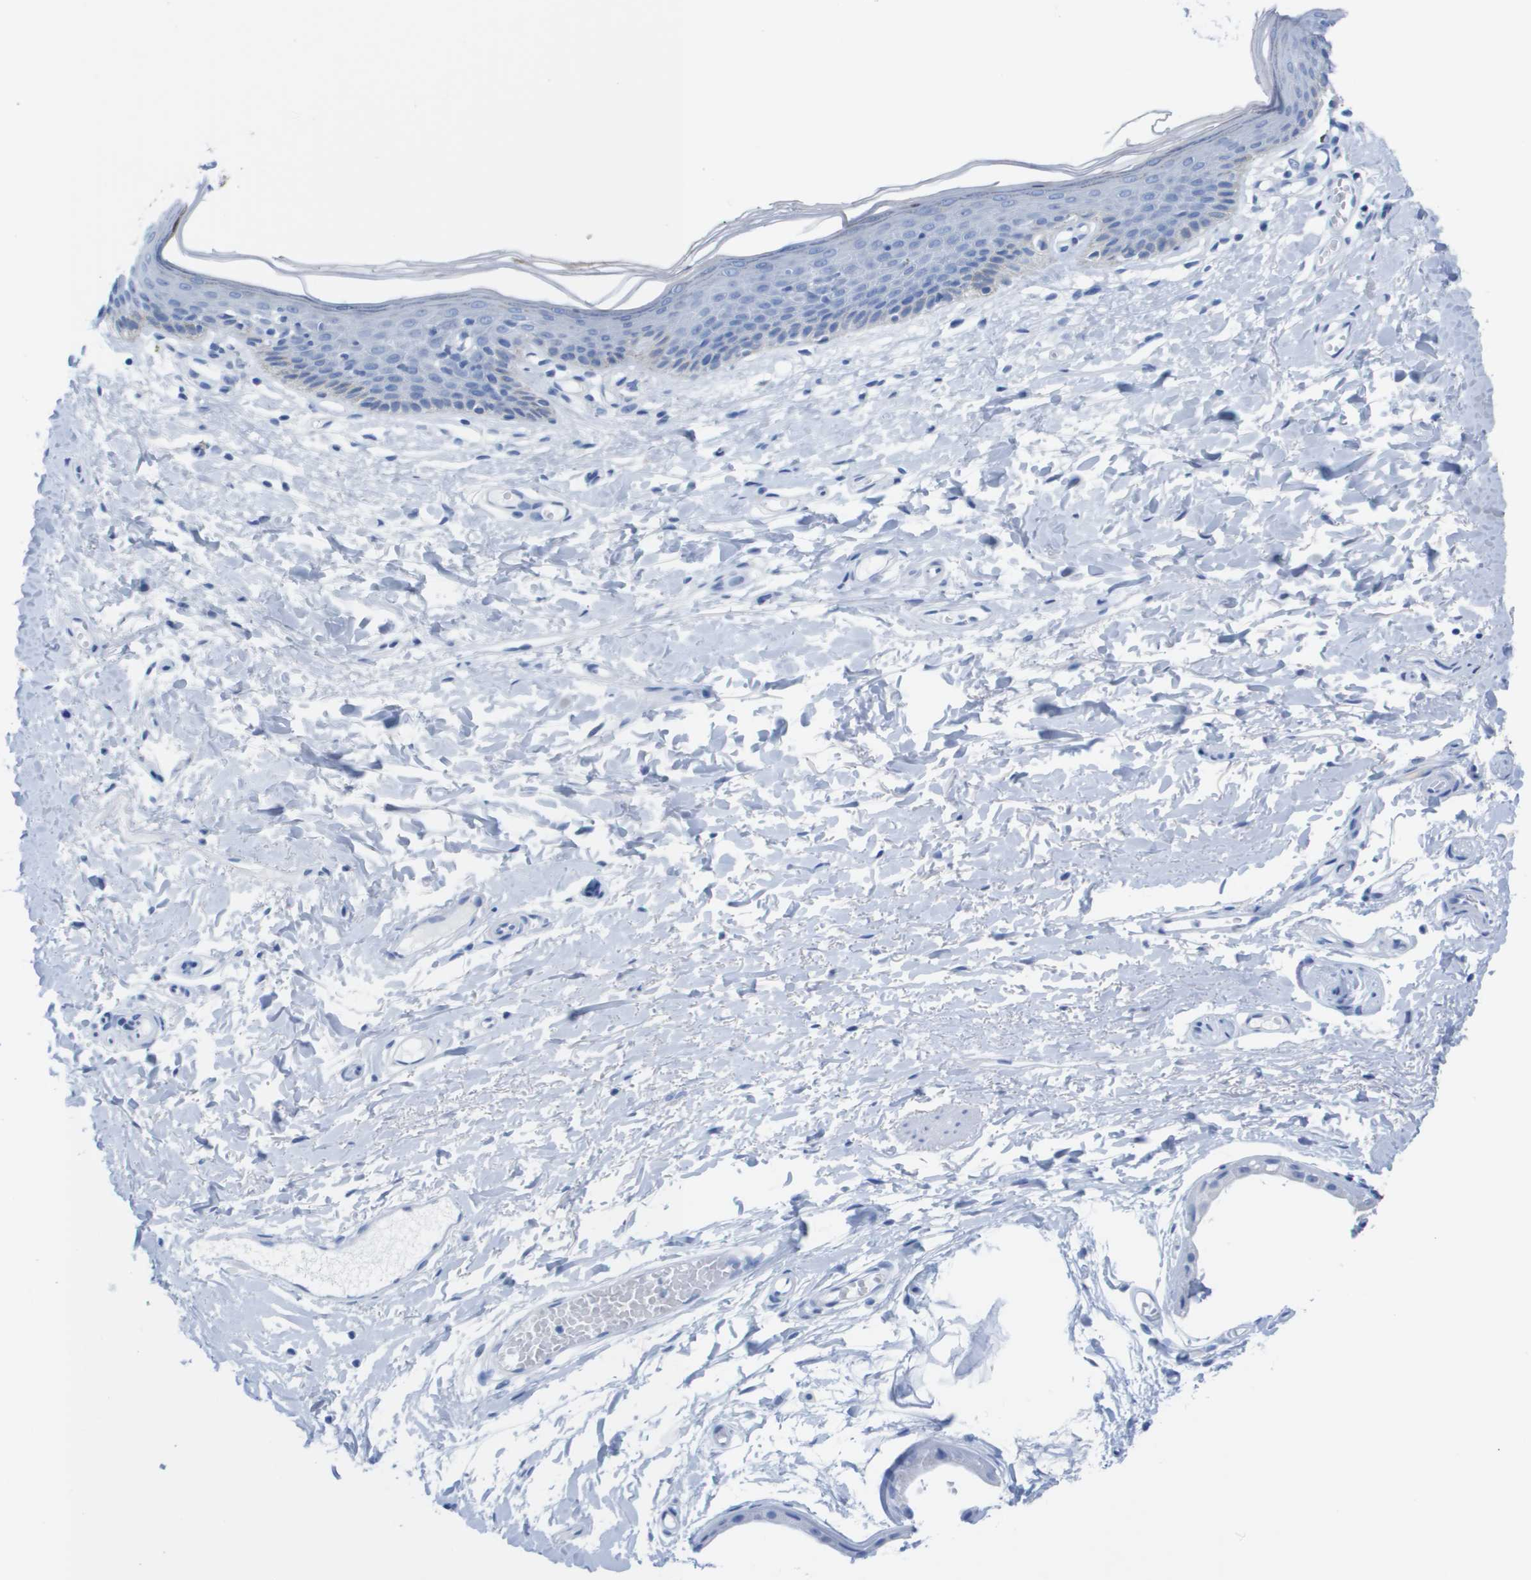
{"staining": {"intensity": "negative", "quantity": "none", "location": "none"}, "tissue": "skin", "cell_type": "Epidermal cells", "image_type": "normal", "snomed": [{"axis": "morphology", "description": "Normal tissue, NOS"}, {"axis": "topography", "description": "Vulva"}], "caption": "An image of human skin is negative for staining in epidermal cells. (Brightfield microscopy of DAB (3,3'-diaminobenzidine) immunohistochemistry (IHC) at high magnification).", "gene": "KCNA3", "patient": {"sex": "female", "age": 54}}